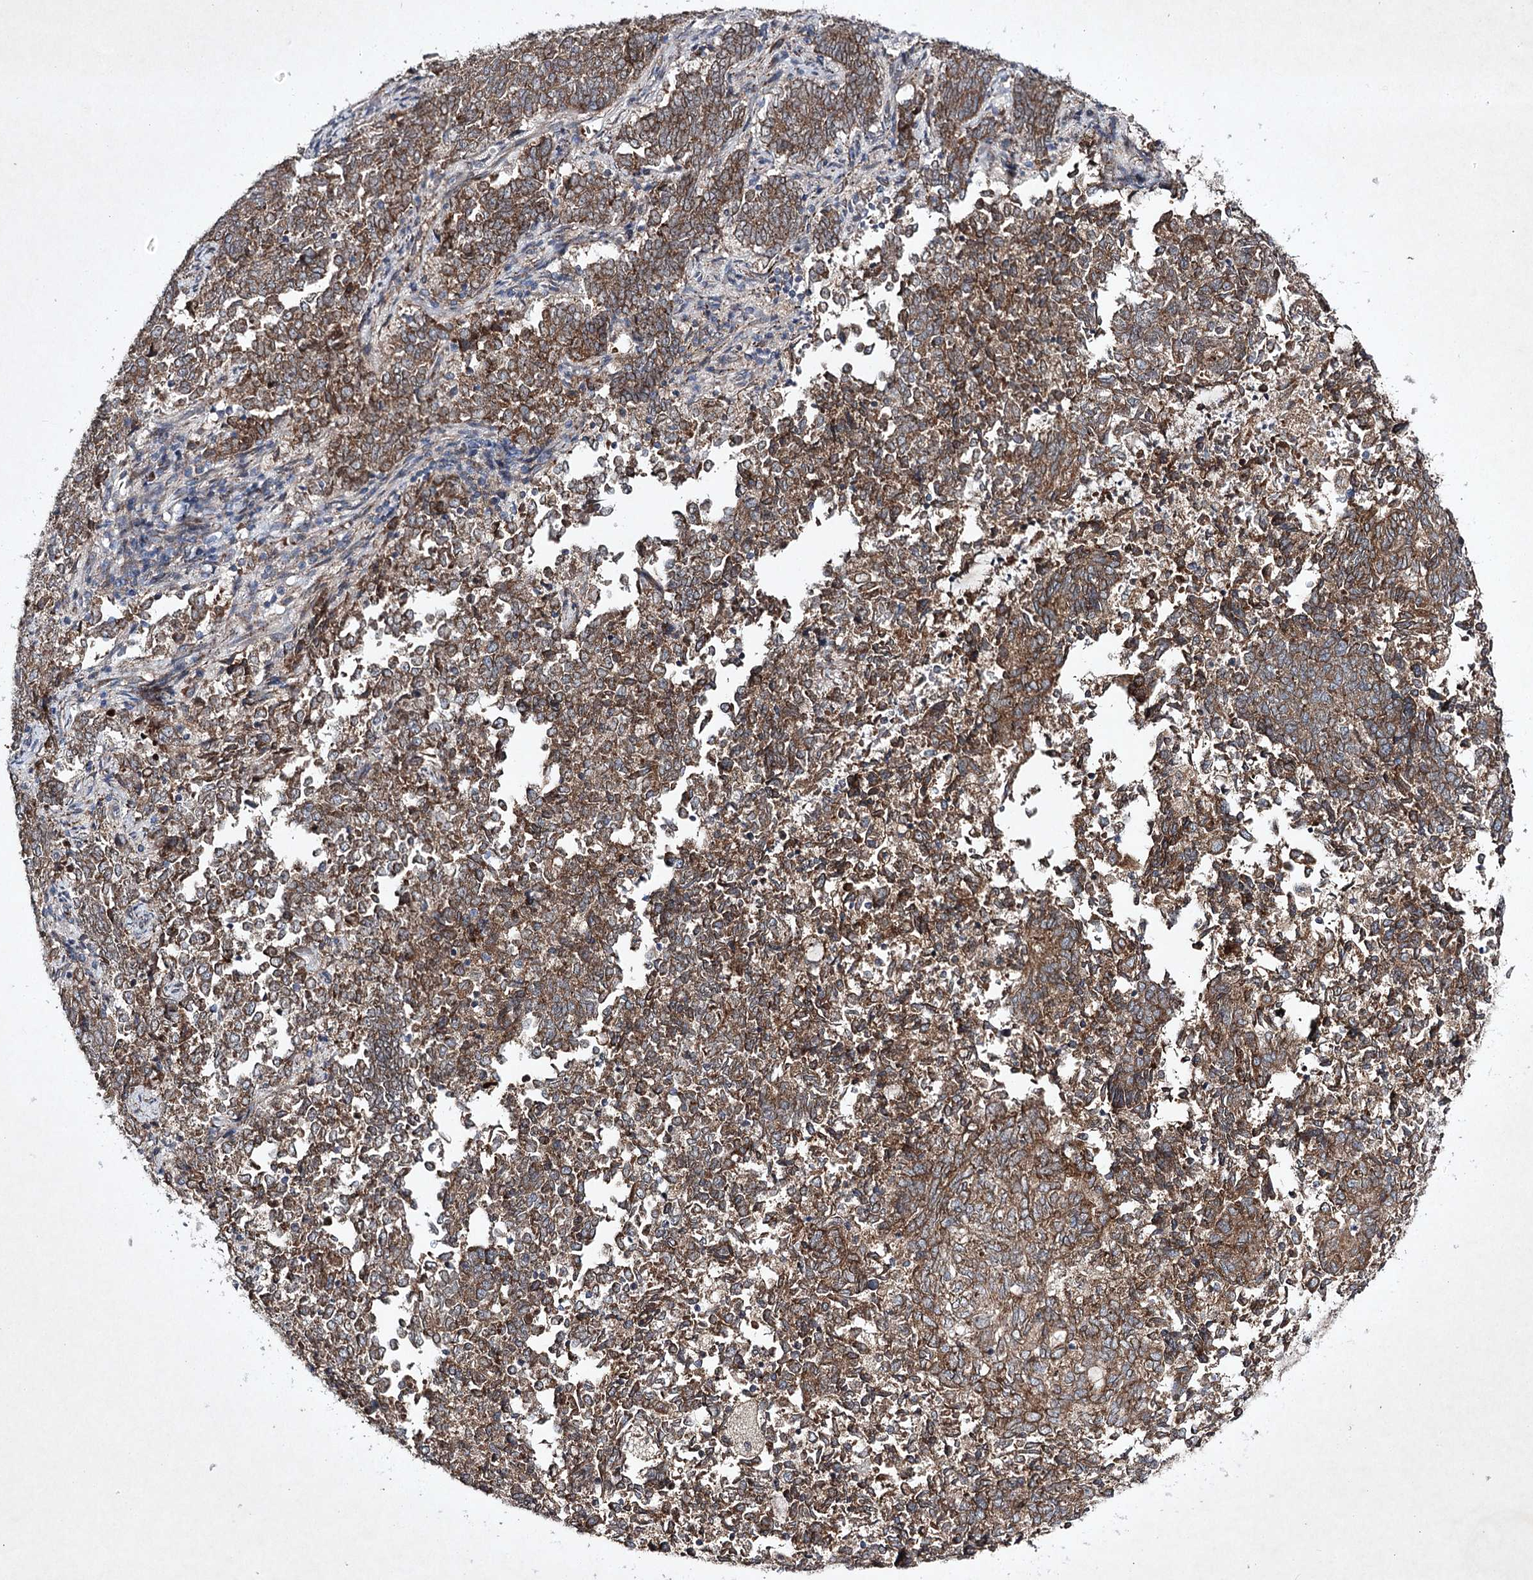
{"staining": {"intensity": "moderate", "quantity": ">75%", "location": "cytoplasmic/membranous"}, "tissue": "endometrial cancer", "cell_type": "Tumor cells", "image_type": "cancer", "snomed": [{"axis": "morphology", "description": "Adenocarcinoma, NOS"}, {"axis": "topography", "description": "Endometrium"}], "caption": "Immunohistochemical staining of adenocarcinoma (endometrial) demonstrates medium levels of moderate cytoplasmic/membranous expression in about >75% of tumor cells.", "gene": "ALG9", "patient": {"sex": "female", "age": 80}}